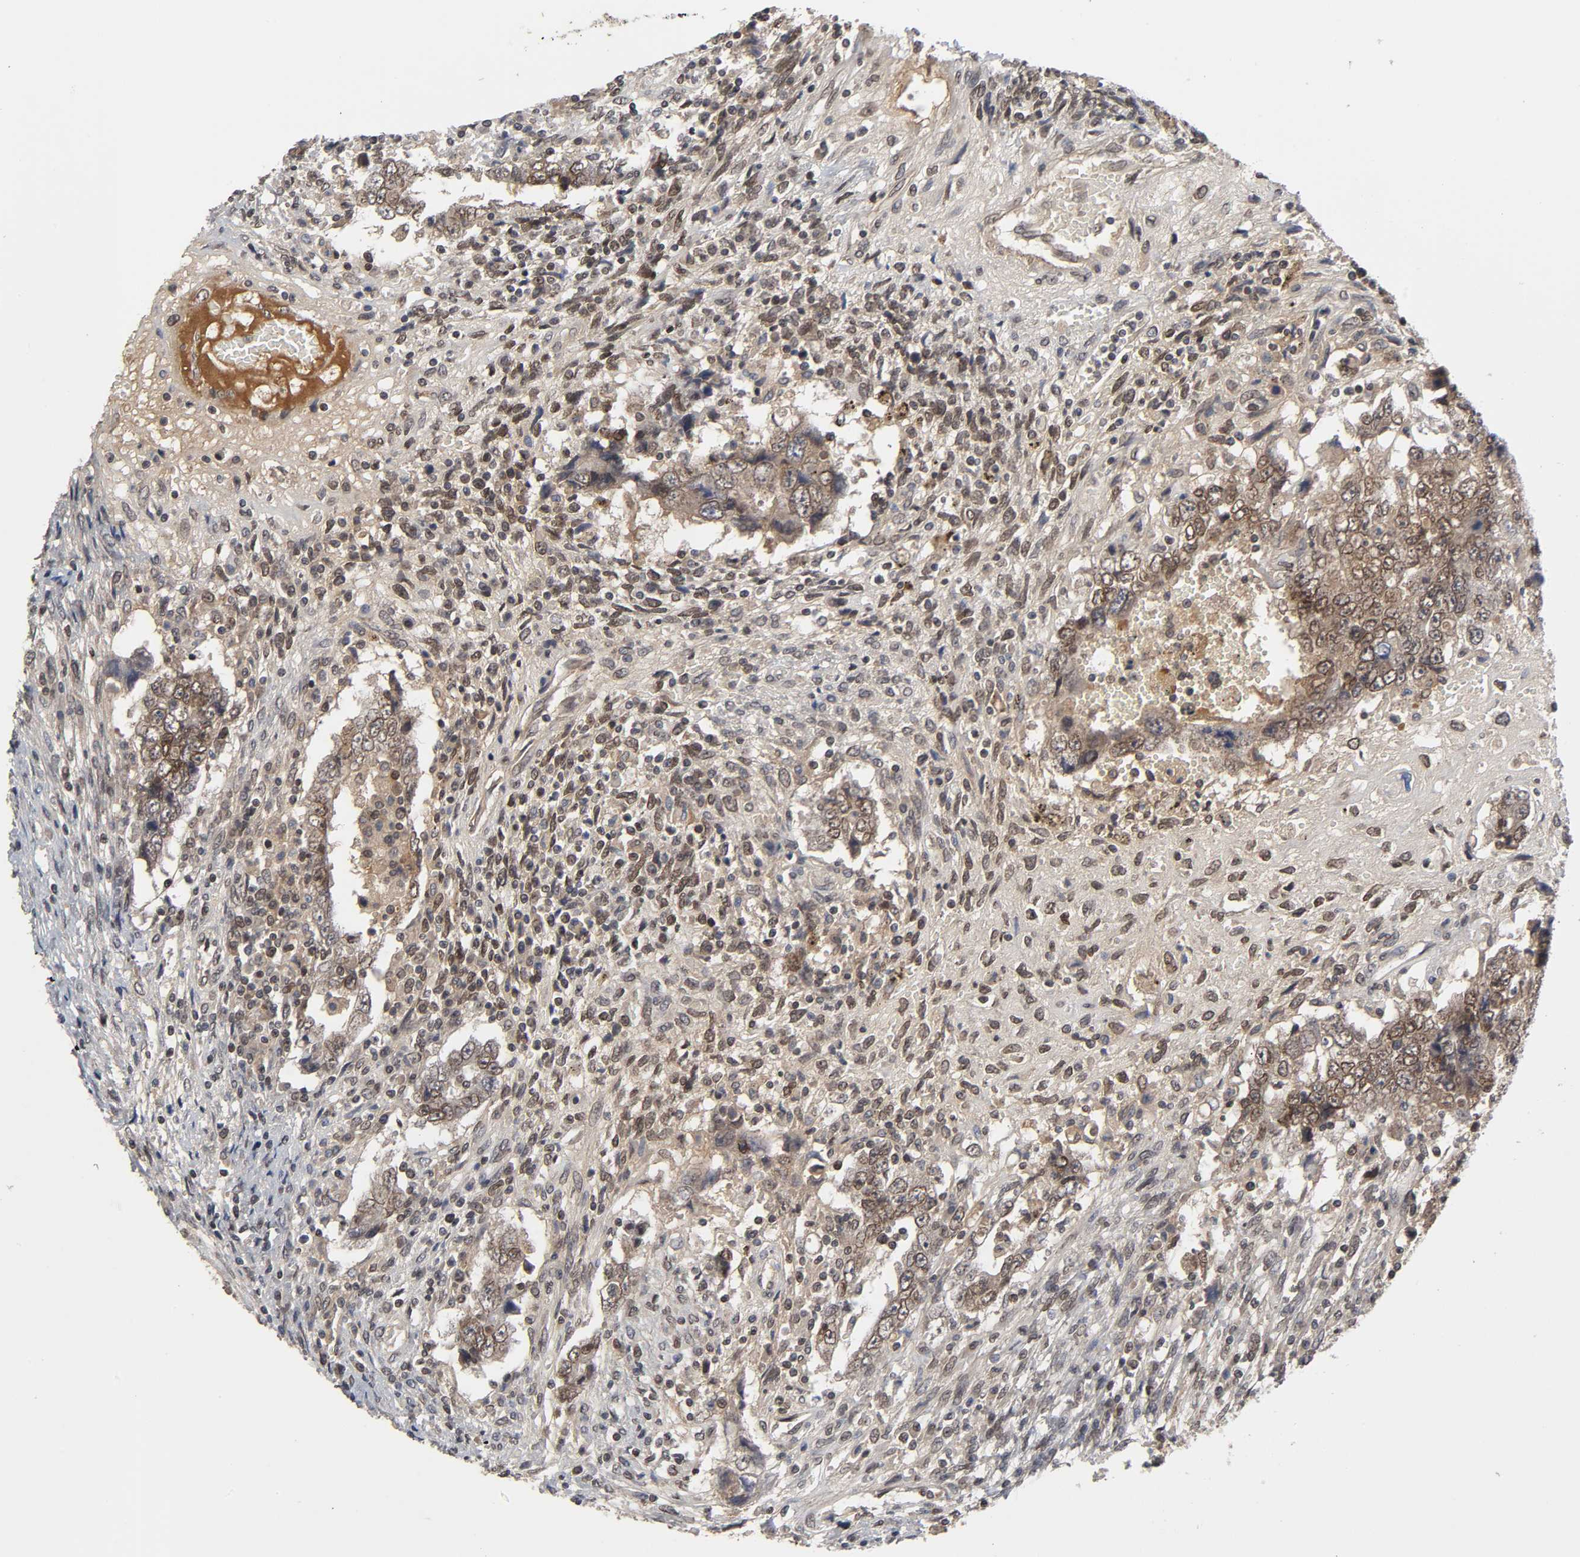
{"staining": {"intensity": "moderate", "quantity": ">75%", "location": "cytoplasmic/membranous,nuclear"}, "tissue": "testis cancer", "cell_type": "Tumor cells", "image_type": "cancer", "snomed": [{"axis": "morphology", "description": "Carcinoma, Embryonal, NOS"}, {"axis": "topography", "description": "Testis"}], "caption": "Immunohistochemistry histopathology image of neoplastic tissue: embryonal carcinoma (testis) stained using immunohistochemistry (IHC) displays medium levels of moderate protein expression localized specifically in the cytoplasmic/membranous and nuclear of tumor cells, appearing as a cytoplasmic/membranous and nuclear brown color.", "gene": "CPN2", "patient": {"sex": "male", "age": 26}}